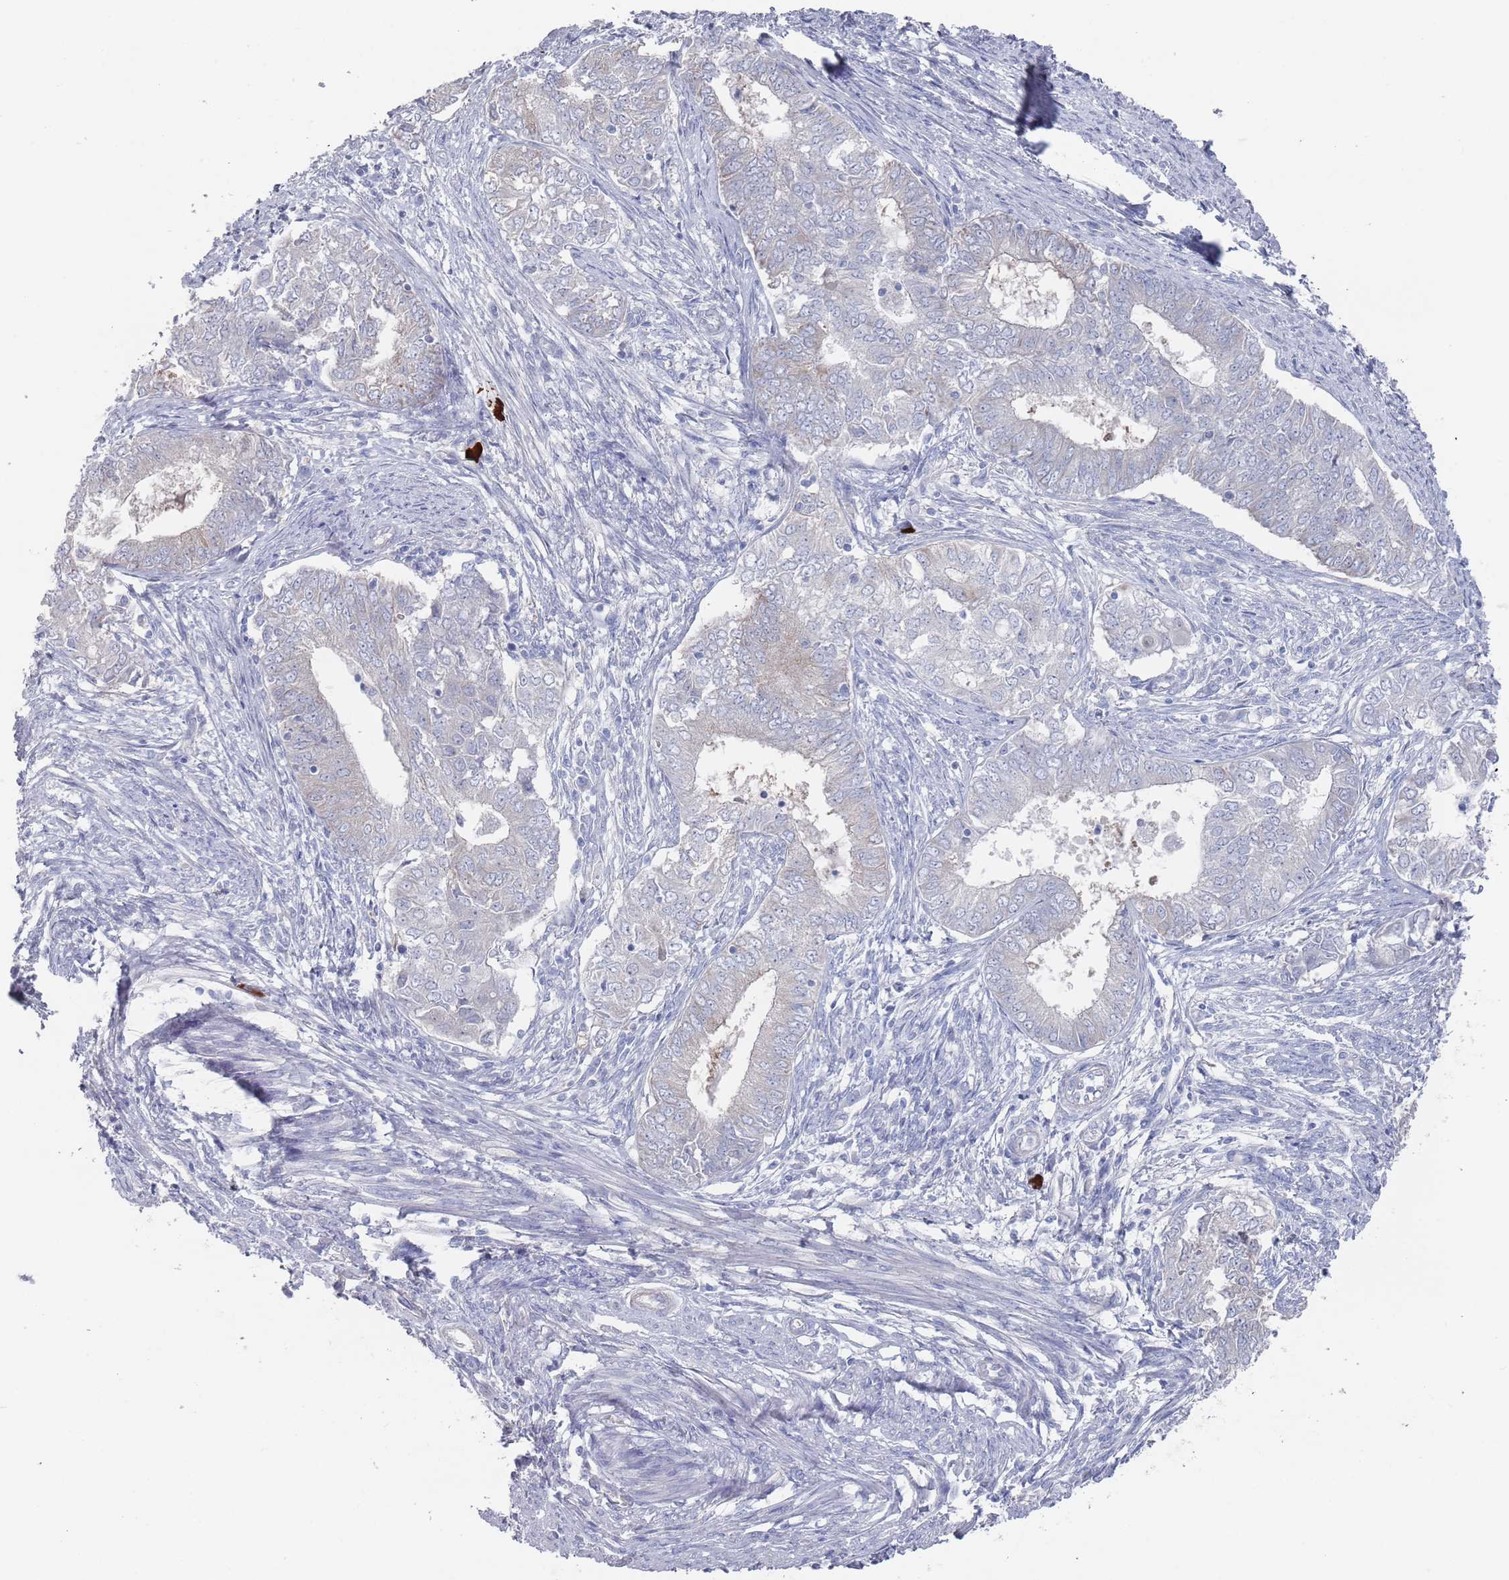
{"staining": {"intensity": "negative", "quantity": "none", "location": "none"}, "tissue": "endometrial cancer", "cell_type": "Tumor cells", "image_type": "cancer", "snomed": [{"axis": "morphology", "description": "Adenocarcinoma, NOS"}, {"axis": "topography", "description": "Endometrium"}], "caption": "Tumor cells are negative for protein expression in human endometrial cancer. The staining is performed using DAB (3,3'-diaminobenzidine) brown chromogen with nuclei counter-stained in using hematoxylin.", "gene": "TMCO3", "patient": {"sex": "female", "age": 62}}